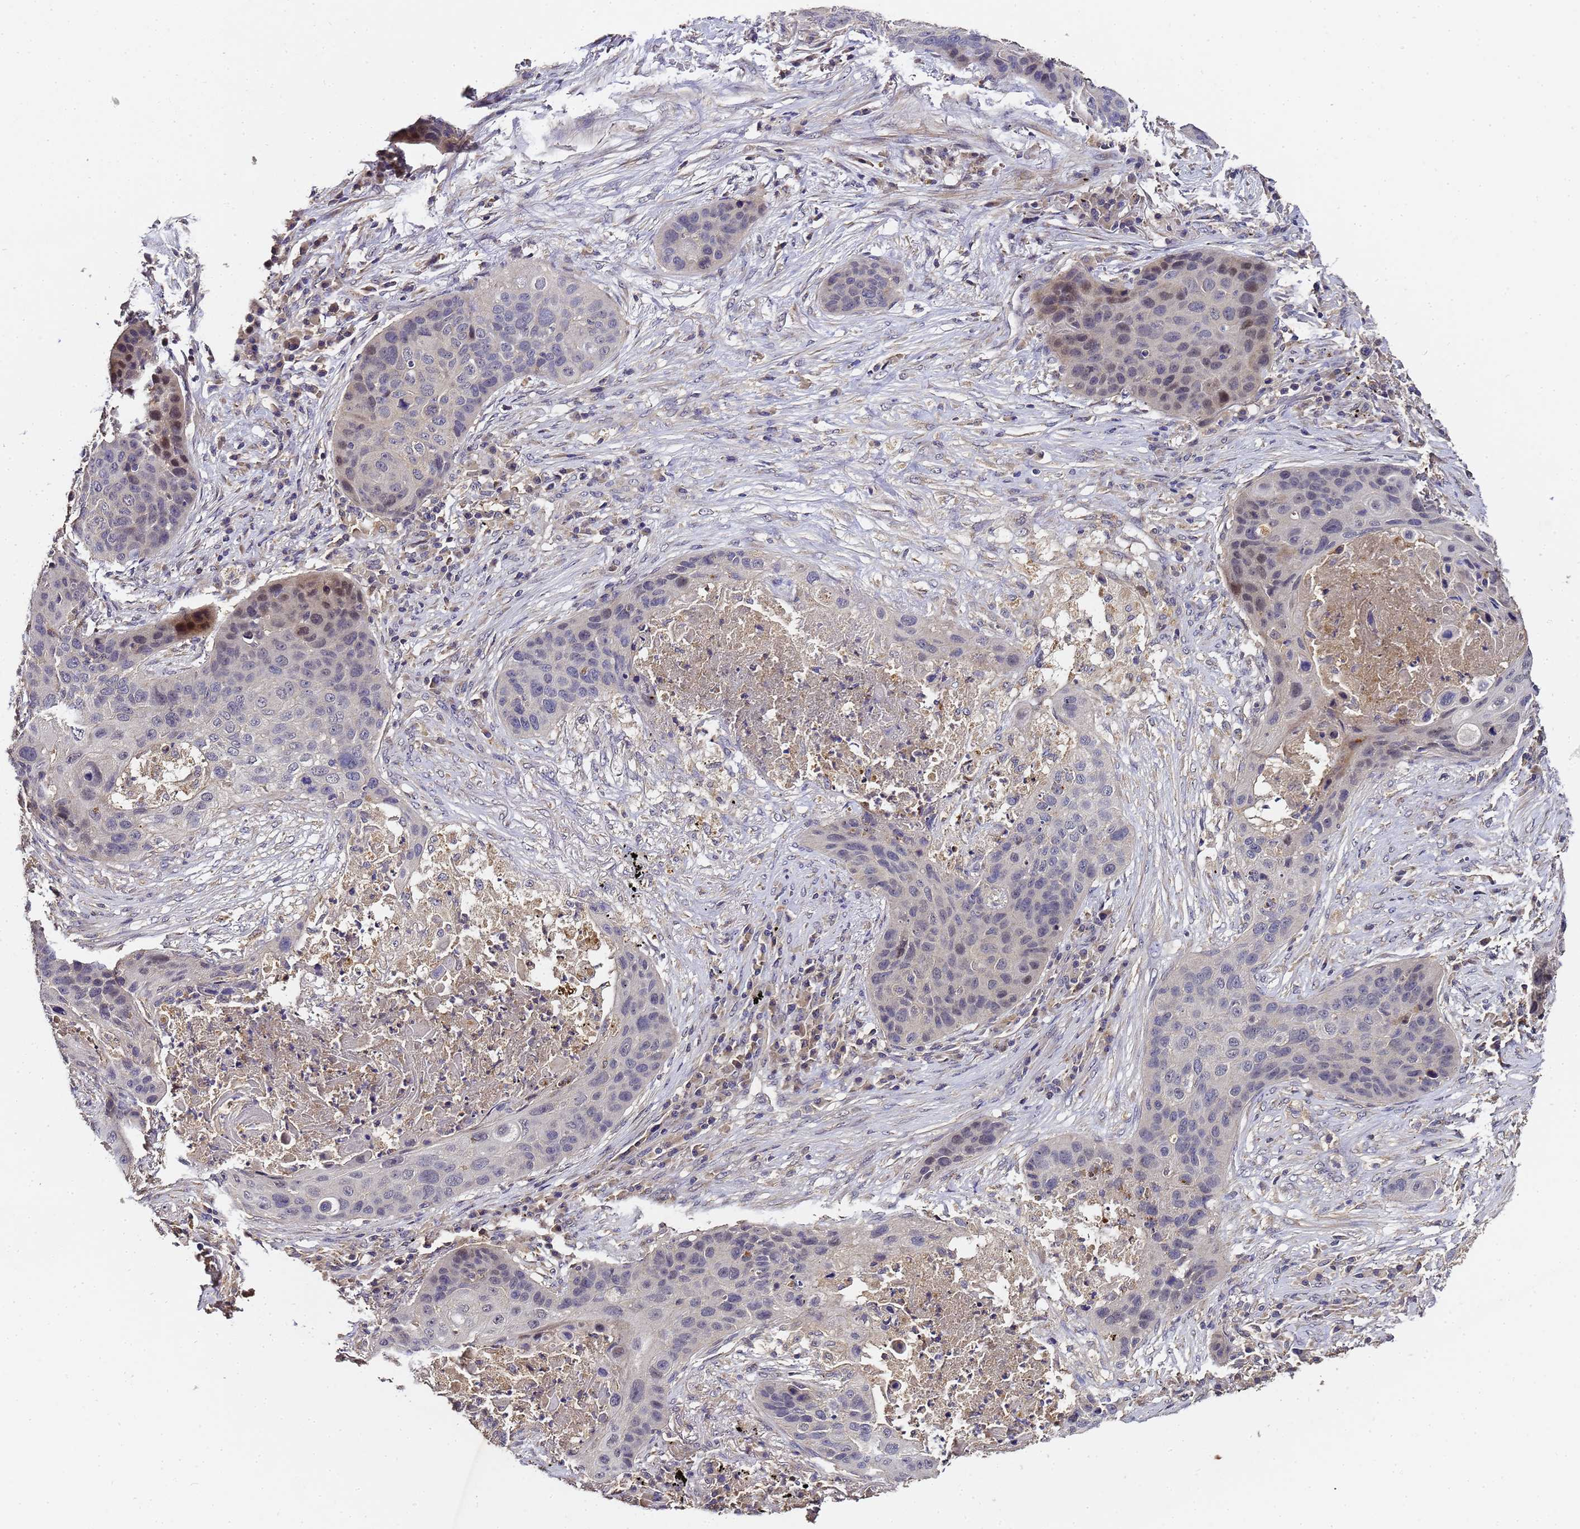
{"staining": {"intensity": "weak", "quantity": "<25%", "location": "nuclear"}, "tissue": "lung cancer", "cell_type": "Tumor cells", "image_type": "cancer", "snomed": [{"axis": "morphology", "description": "Squamous cell carcinoma, NOS"}, {"axis": "topography", "description": "Lung"}], "caption": "This is an IHC micrograph of human lung squamous cell carcinoma. There is no positivity in tumor cells.", "gene": "LGI4", "patient": {"sex": "female", "age": 63}}